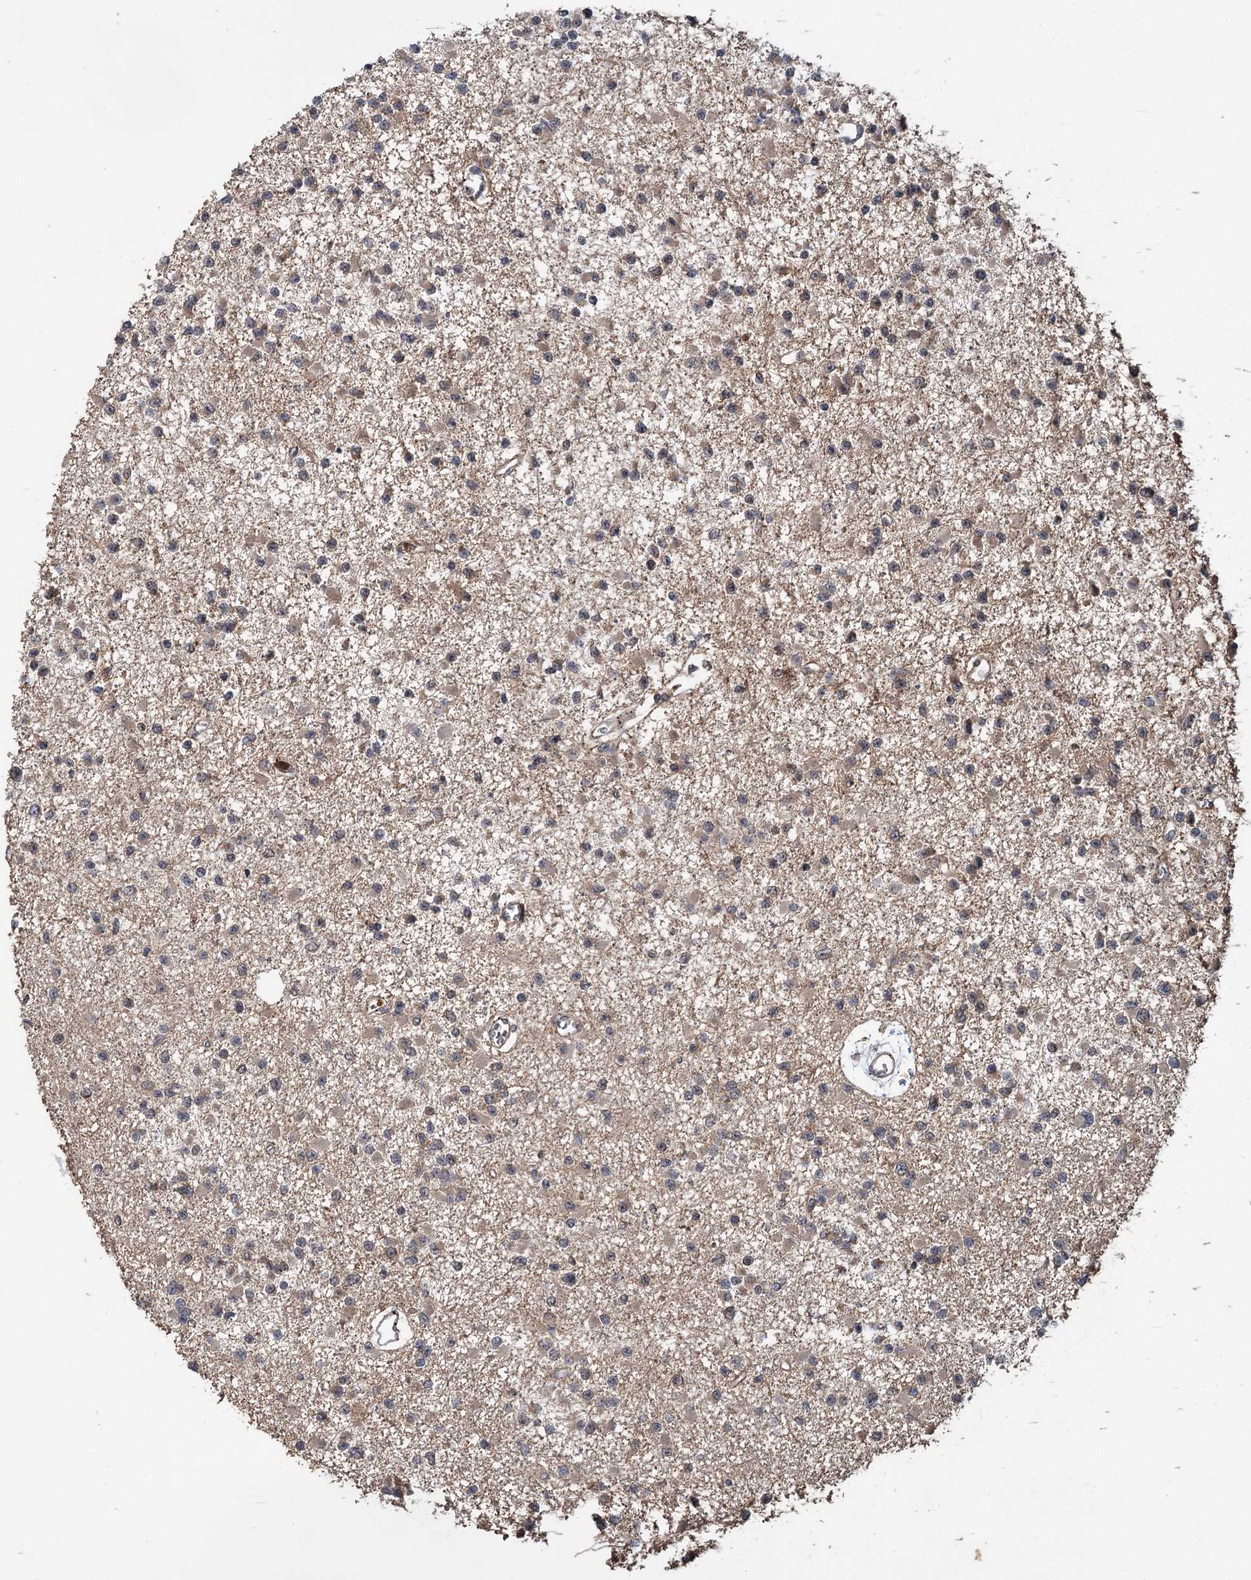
{"staining": {"intensity": "weak", "quantity": "<25%", "location": "cytoplasmic/membranous"}, "tissue": "glioma", "cell_type": "Tumor cells", "image_type": "cancer", "snomed": [{"axis": "morphology", "description": "Glioma, malignant, Low grade"}, {"axis": "topography", "description": "Brain"}], "caption": "Immunohistochemistry of glioma reveals no positivity in tumor cells.", "gene": "KANSL2", "patient": {"sex": "female", "age": 22}}